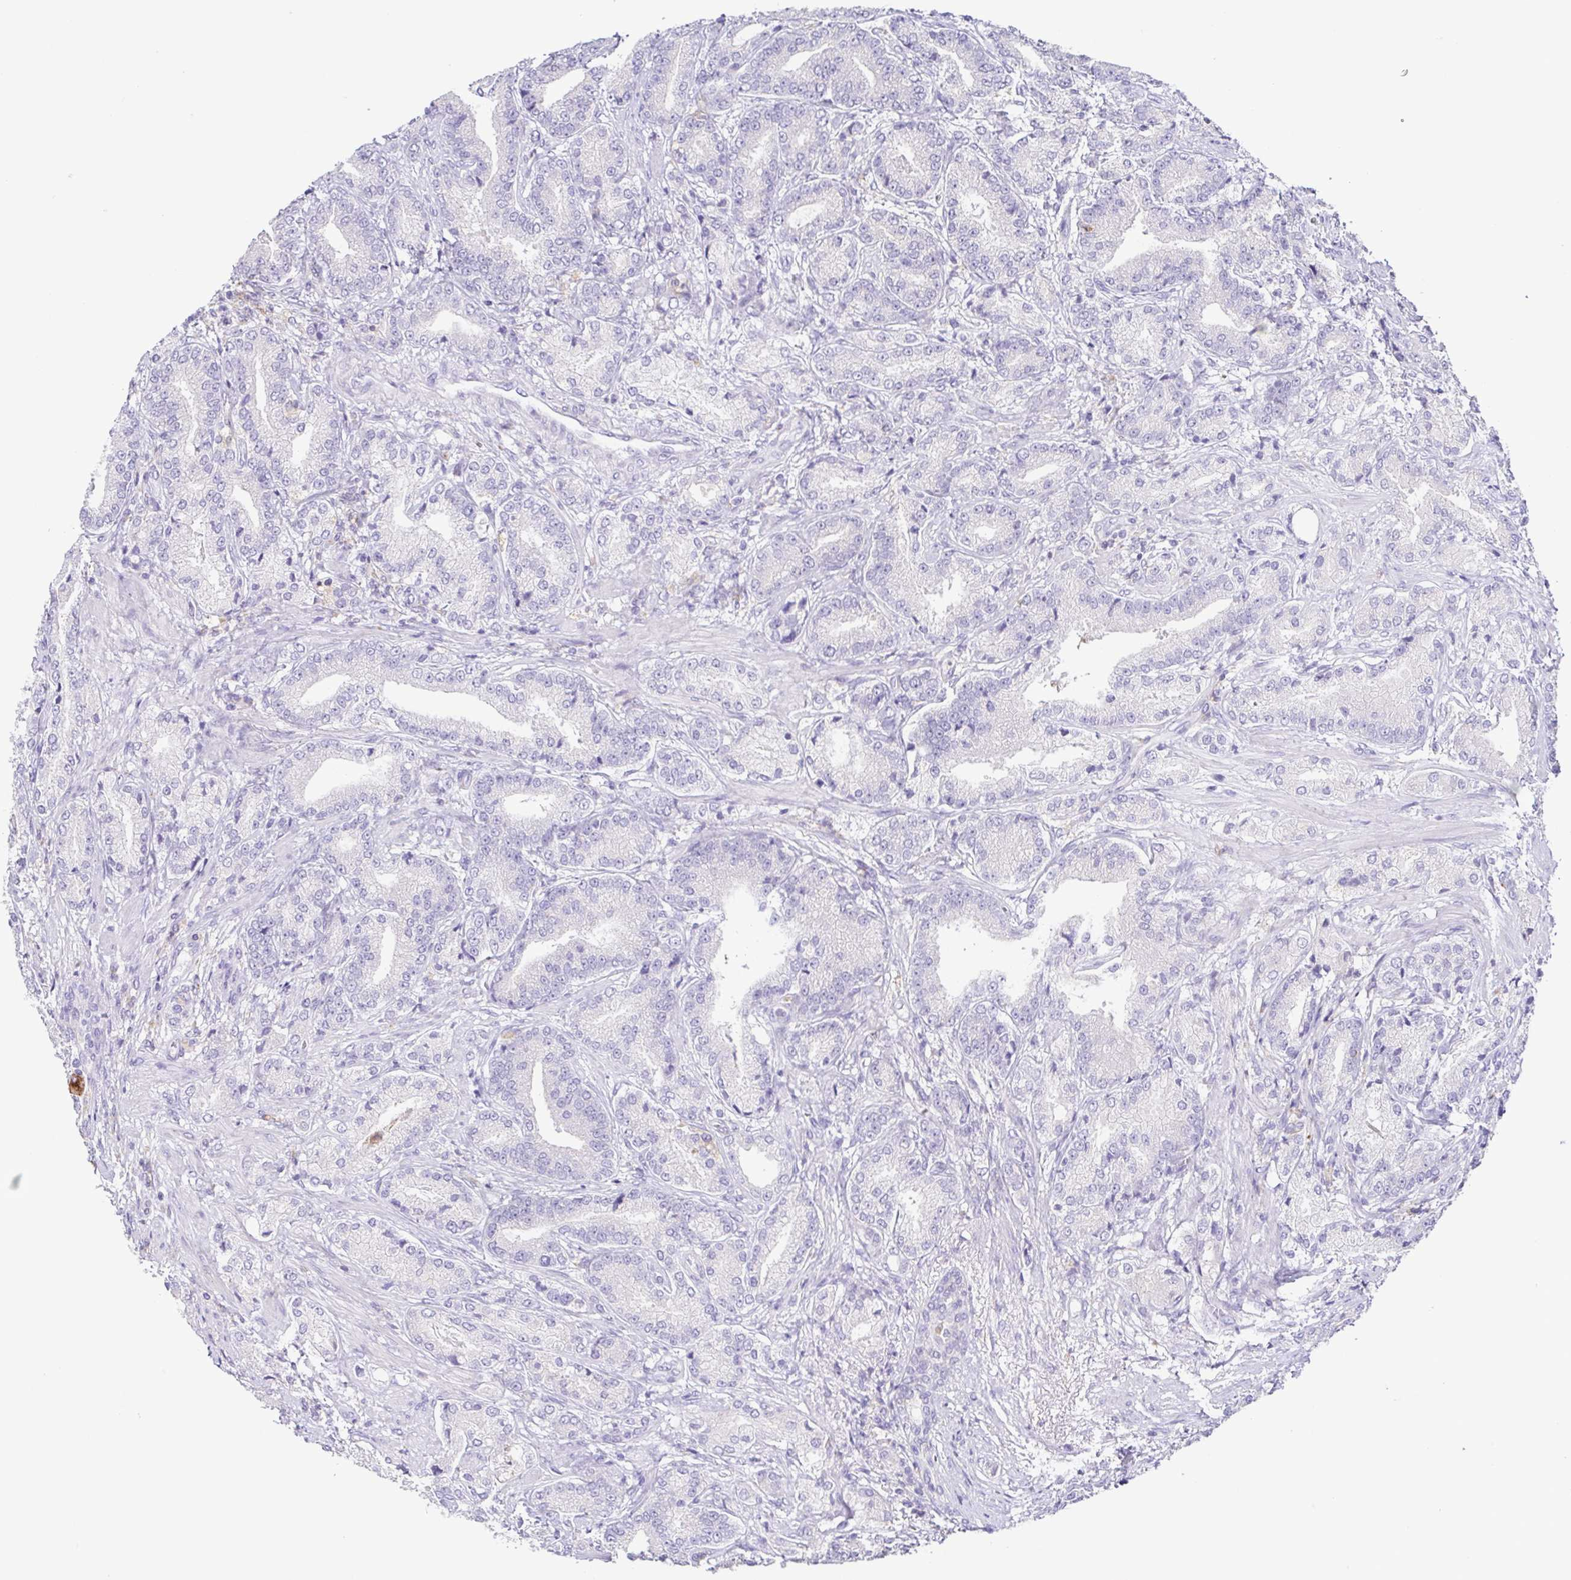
{"staining": {"intensity": "negative", "quantity": "none", "location": "none"}, "tissue": "prostate cancer", "cell_type": "Tumor cells", "image_type": "cancer", "snomed": [{"axis": "morphology", "description": "Adenocarcinoma, High grade"}, {"axis": "topography", "description": "Prostate and seminal vesicle, NOS"}], "caption": "Histopathology image shows no protein expression in tumor cells of prostate adenocarcinoma (high-grade) tissue. (DAB IHC with hematoxylin counter stain).", "gene": "ATP6V1G2", "patient": {"sex": "male", "age": 61}}